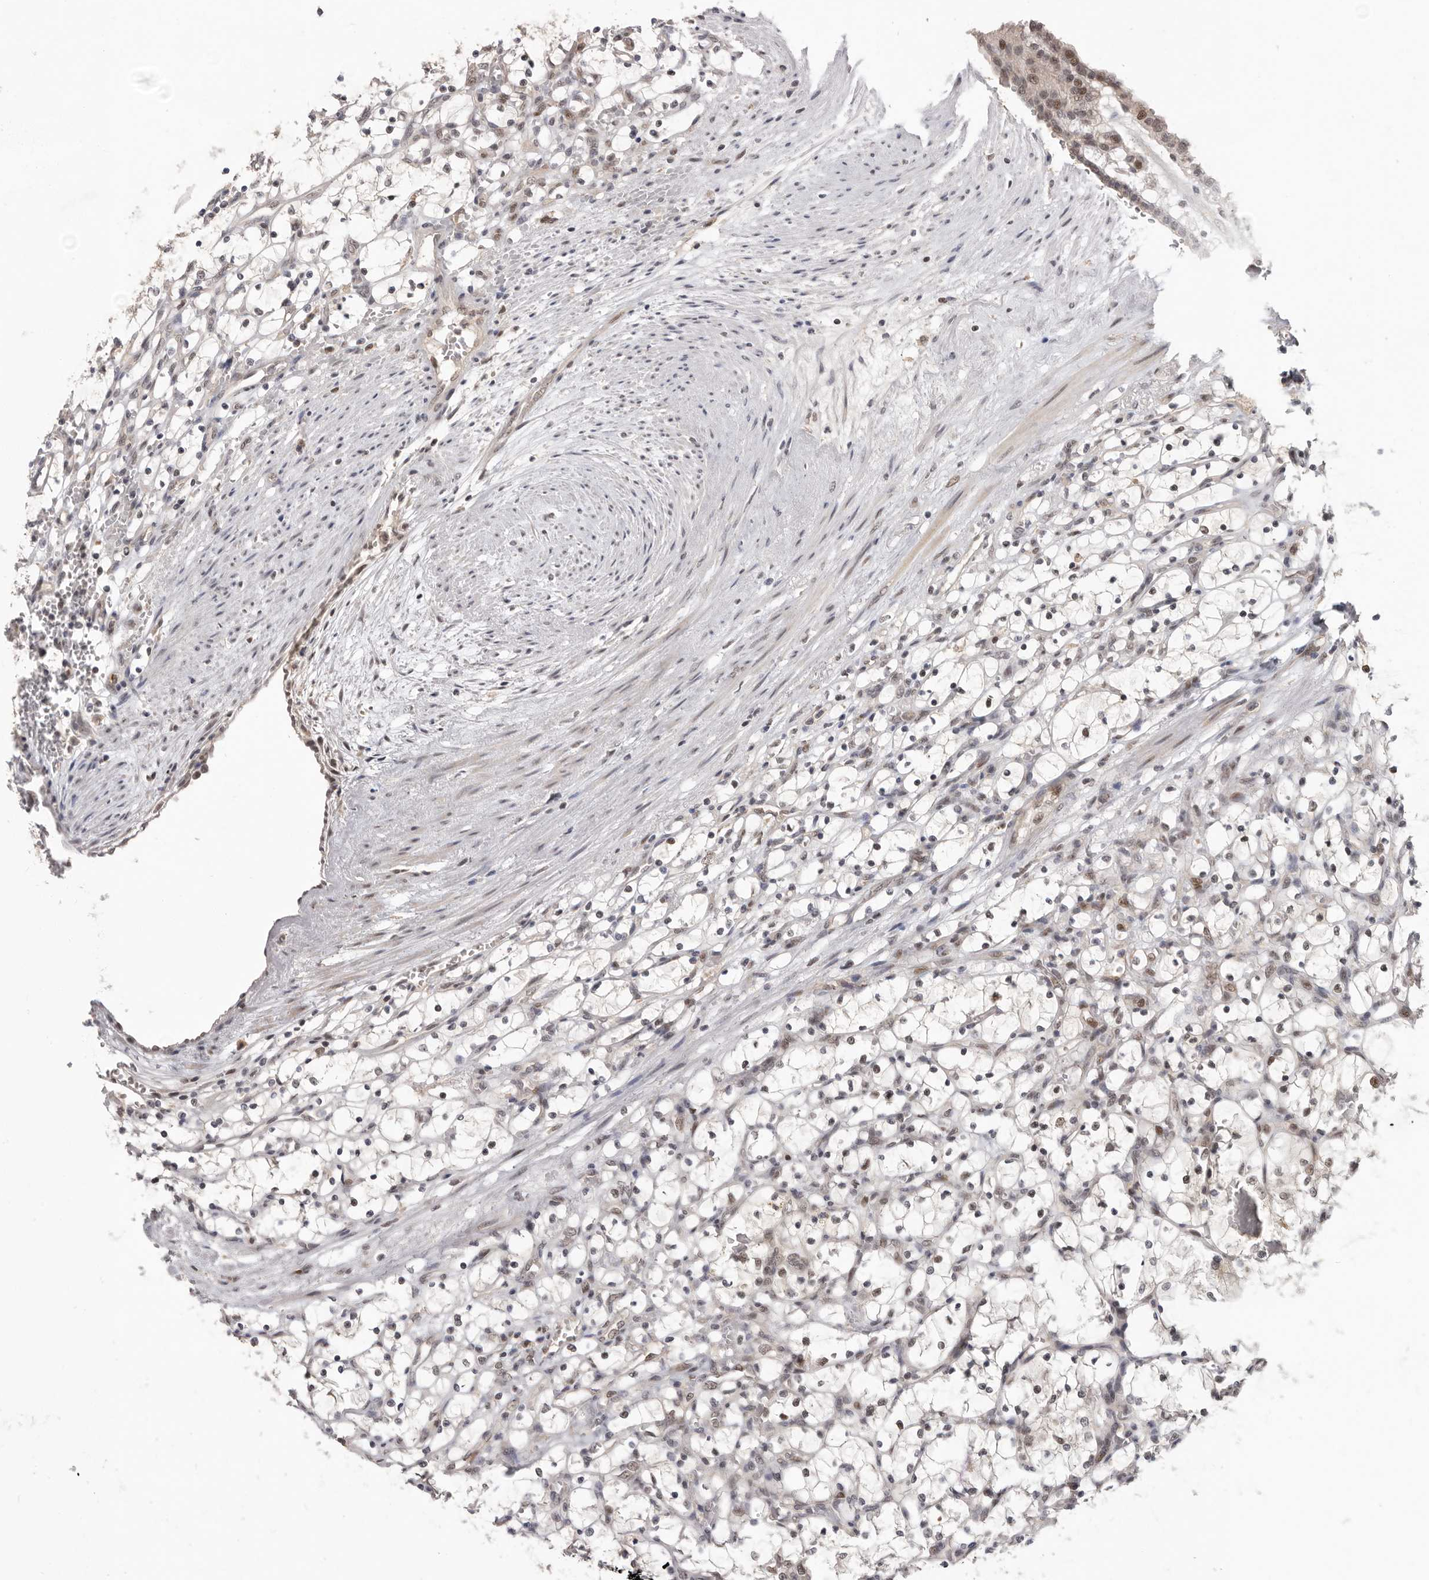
{"staining": {"intensity": "negative", "quantity": "none", "location": "none"}, "tissue": "renal cancer", "cell_type": "Tumor cells", "image_type": "cancer", "snomed": [{"axis": "morphology", "description": "Adenocarcinoma, NOS"}, {"axis": "topography", "description": "Kidney"}], "caption": "Immunohistochemistry of renal cancer (adenocarcinoma) exhibits no expression in tumor cells. (DAB (3,3'-diaminobenzidine) IHC with hematoxylin counter stain).", "gene": "BRCA2", "patient": {"sex": "female", "age": 69}}